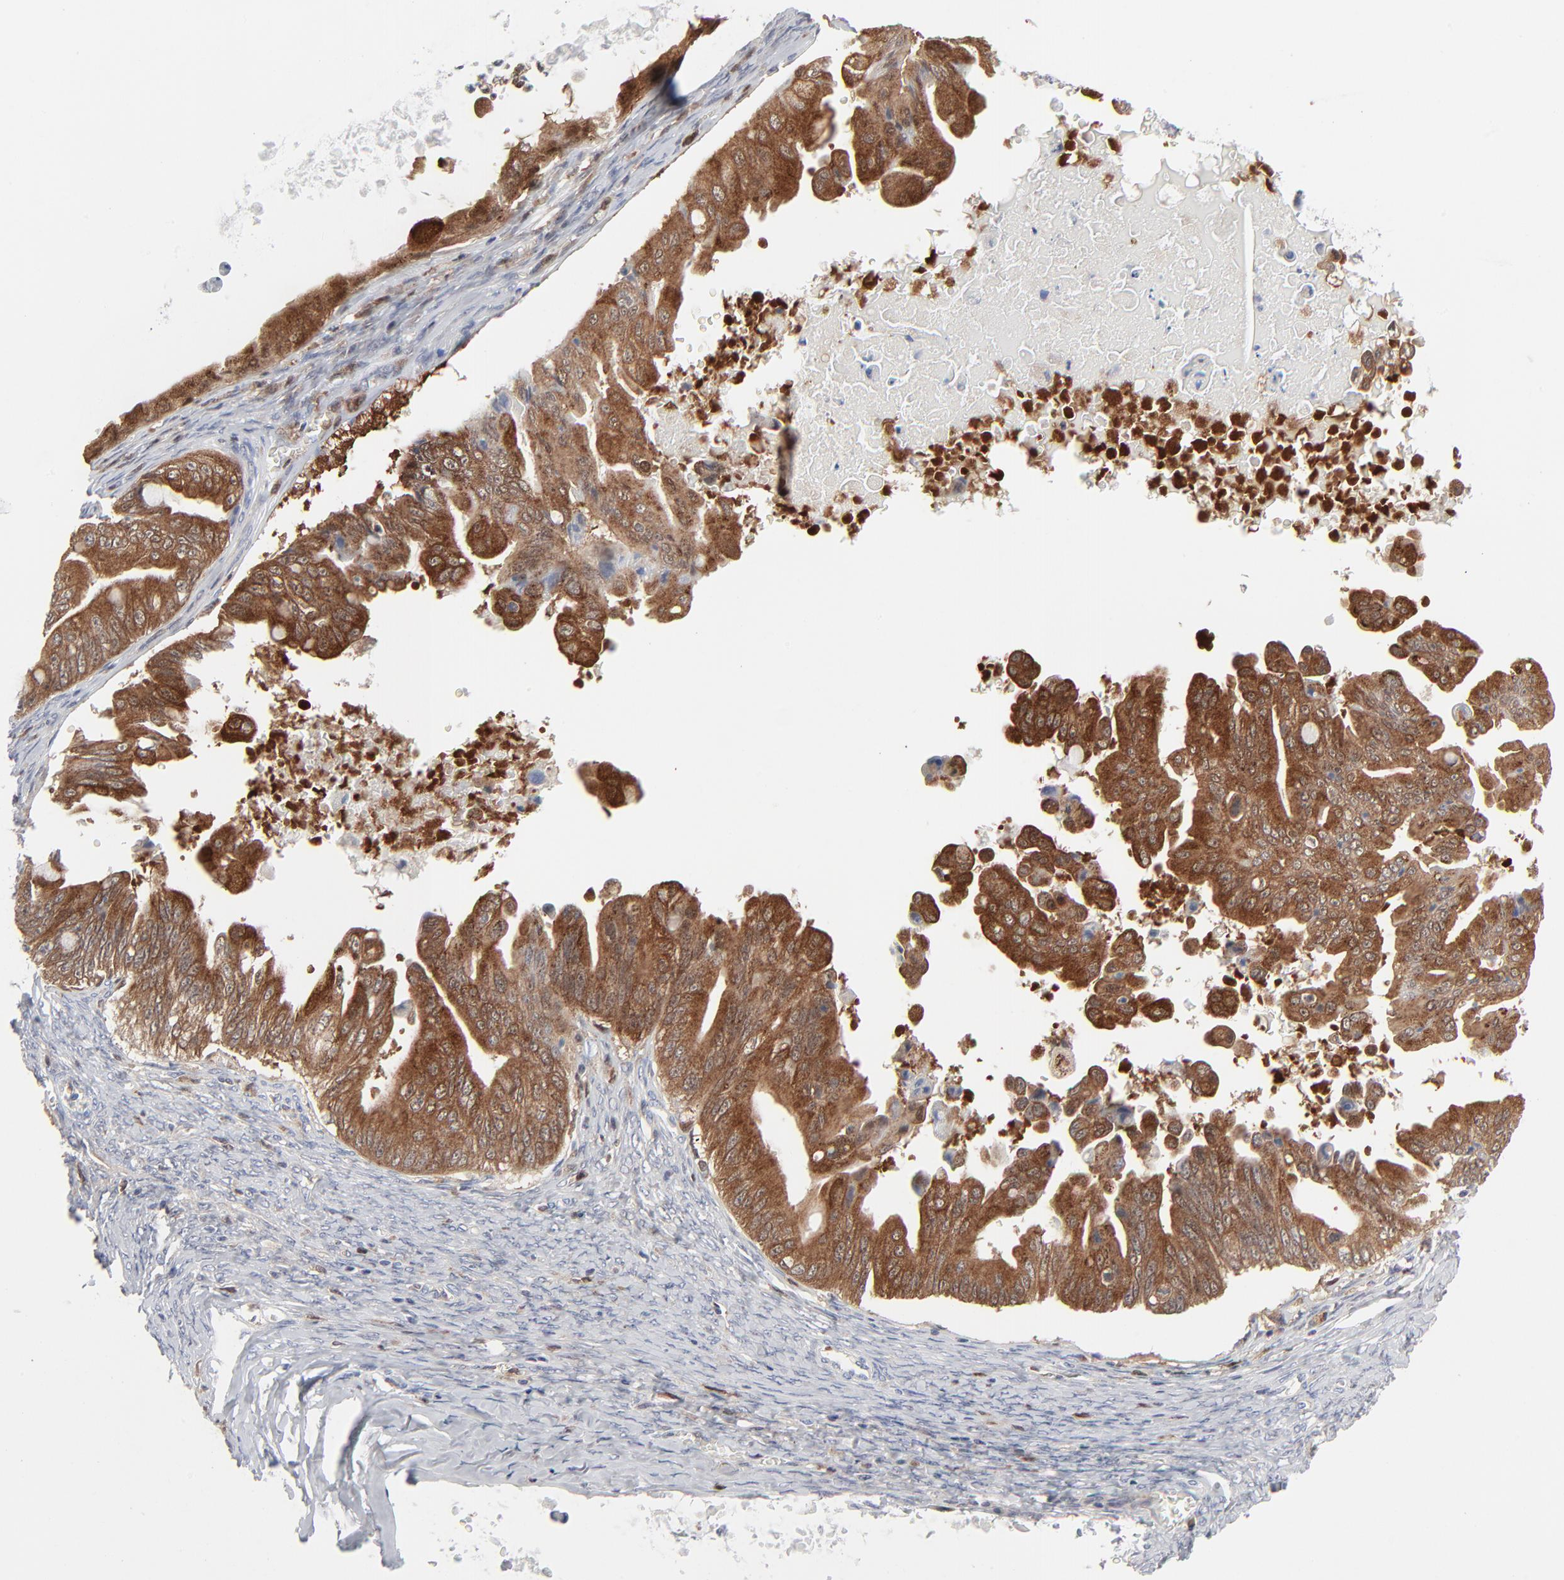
{"staining": {"intensity": "moderate", "quantity": ">75%", "location": "cytoplasmic/membranous"}, "tissue": "ovarian cancer", "cell_type": "Tumor cells", "image_type": "cancer", "snomed": [{"axis": "morphology", "description": "Cystadenocarcinoma, mucinous, NOS"}, {"axis": "topography", "description": "Ovary"}], "caption": "Immunohistochemical staining of ovarian mucinous cystadenocarcinoma displays medium levels of moderate cytoplasmic/membranous protein positivity in approximately >75% of tumor cells.", "gene": "BID", "patient": {"sex": "female", "age": 37}}